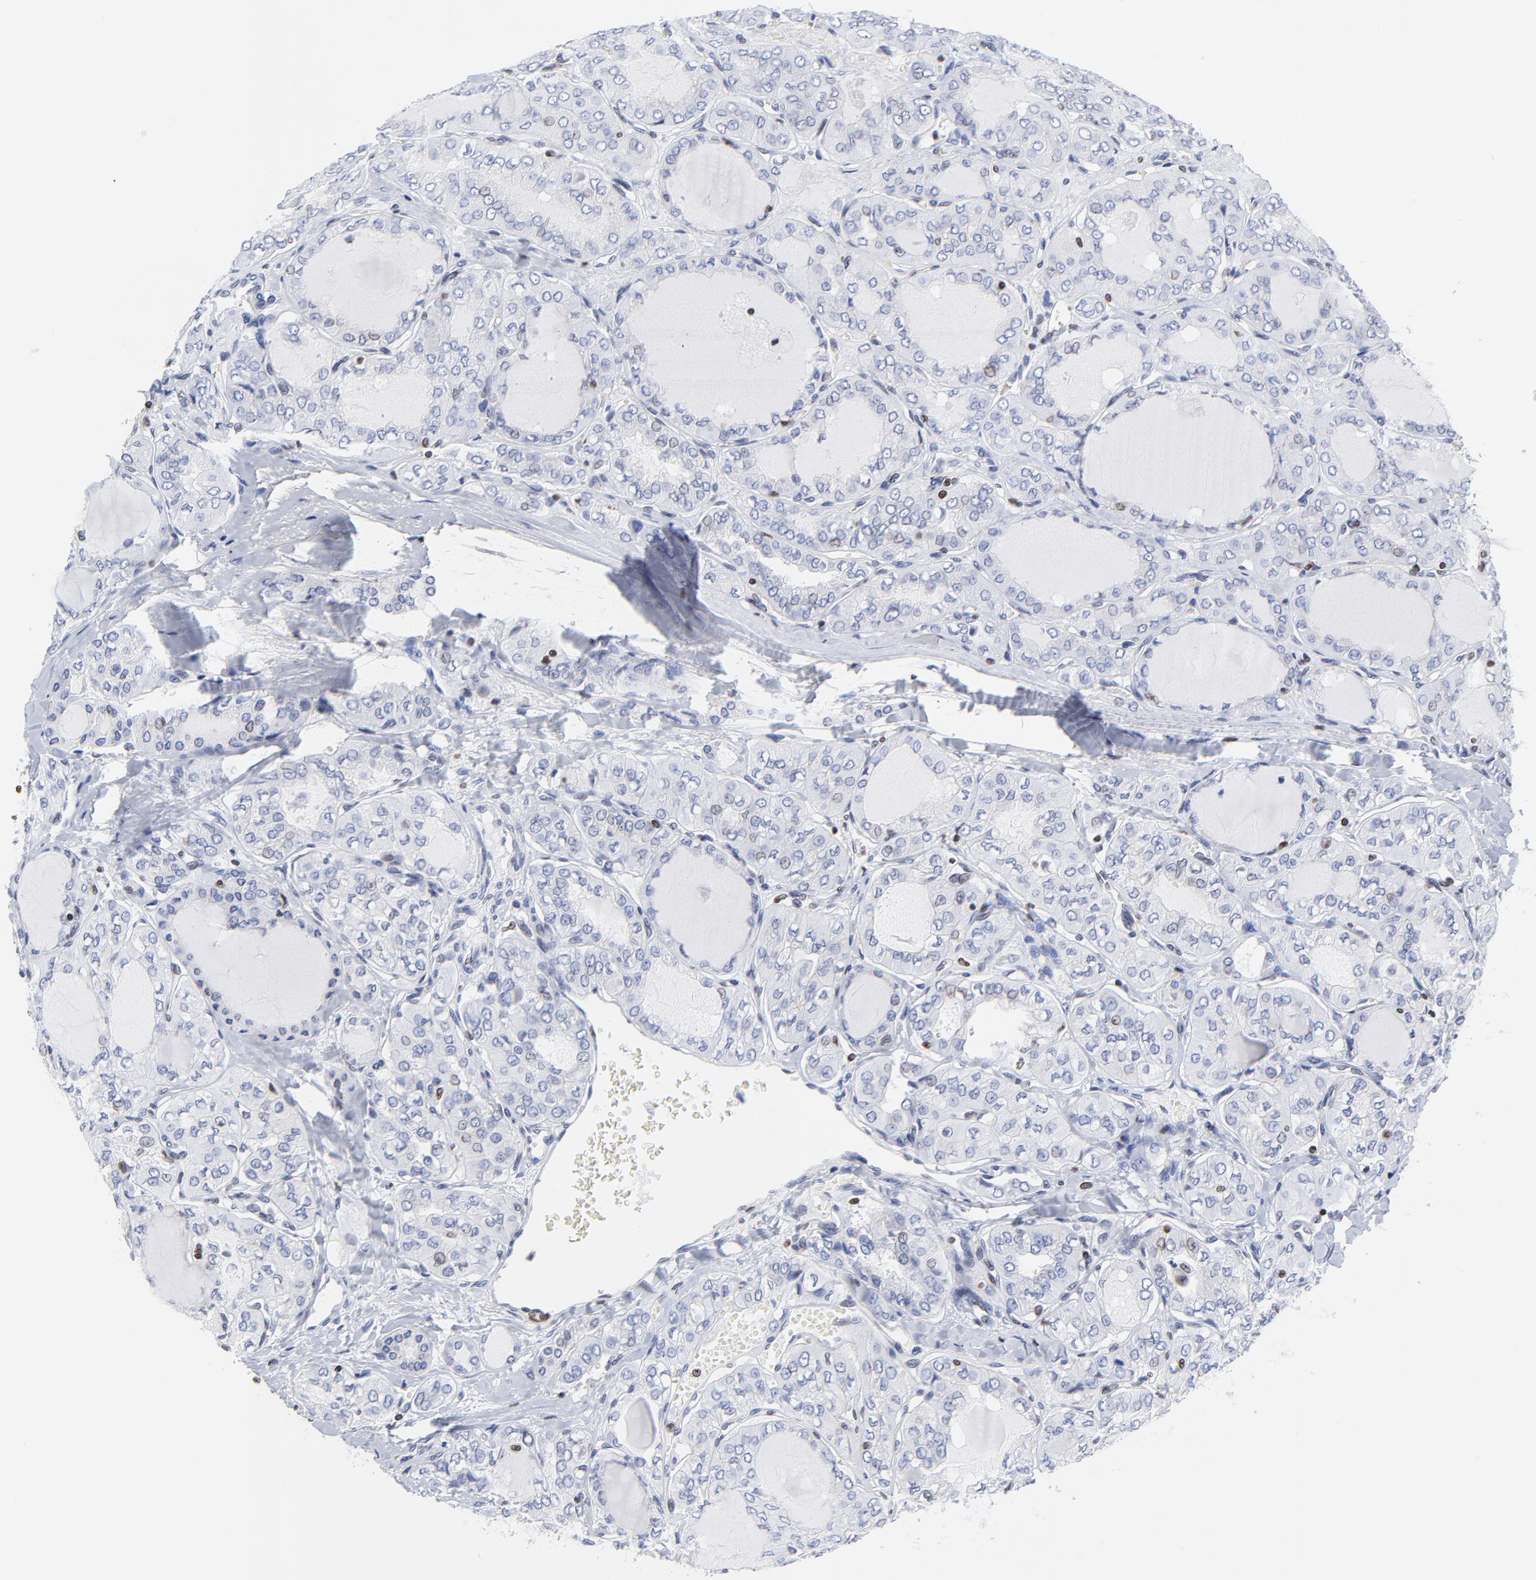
{"staining": {"intensity": "negative", "quantity": "none", "location": "none"}, "tissue": "thyroid cancer", "cell_type": "Tumor cells", "image_type": "cancer", "snomed": [{"axis": "morphology", "description": "Papillary adenocarcinoma, NOS"}, {"axis": "topography", "description": "Thyroid gland"}], "caption": "Human thyroid cancer (papillary adenocarcinoma) stained for a protein using immunohistochemistry reveals no expression in tumor cells.", "gene": "THAP7", "patient": {"sex": "male", "age": 20}}